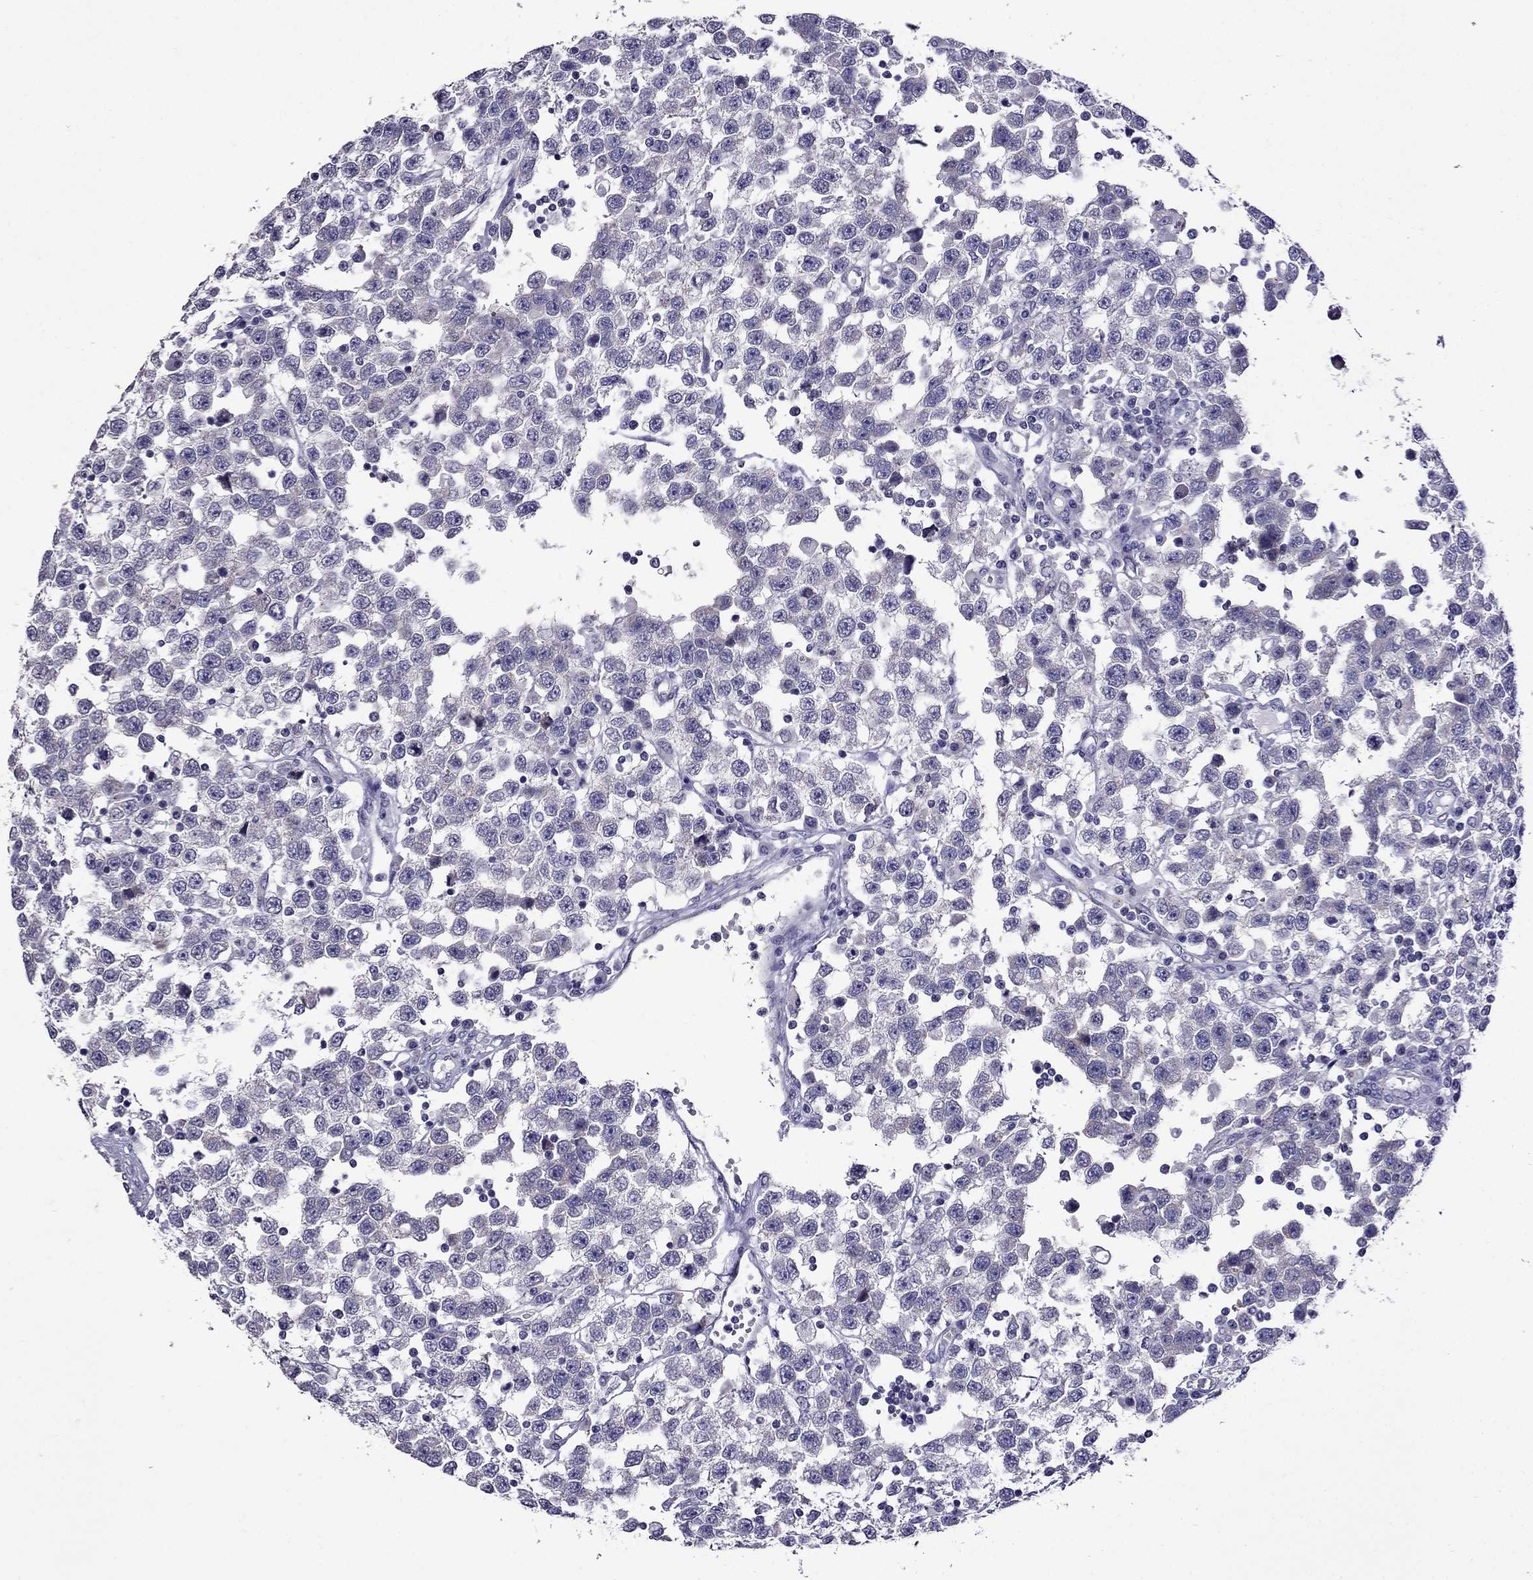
{"staining": {"intensity": "negative", "quantity": "none", "location": "none"}, "tissue": "testis cancer", "cell_type": "Tumor cells", "image_type": "cancer", "snomed": [{"axis": "morphology", "description": "Seminoma, NOS"}, {"axis": "topography", "description": "Testis"}], "caption": "DAB immunohistochemical staining of testis cancer (seminoma) displays no significant positivity in tumor cells. The staining was performed using DAB (3,3'-diaminobenzidine) to visualize the protein expression in brown, while the nuclei were stained in blue with hematoxylin (Magnification: 20x).", "gene": "OXCT2", "patient": {"sex": "male", "age": 34}}